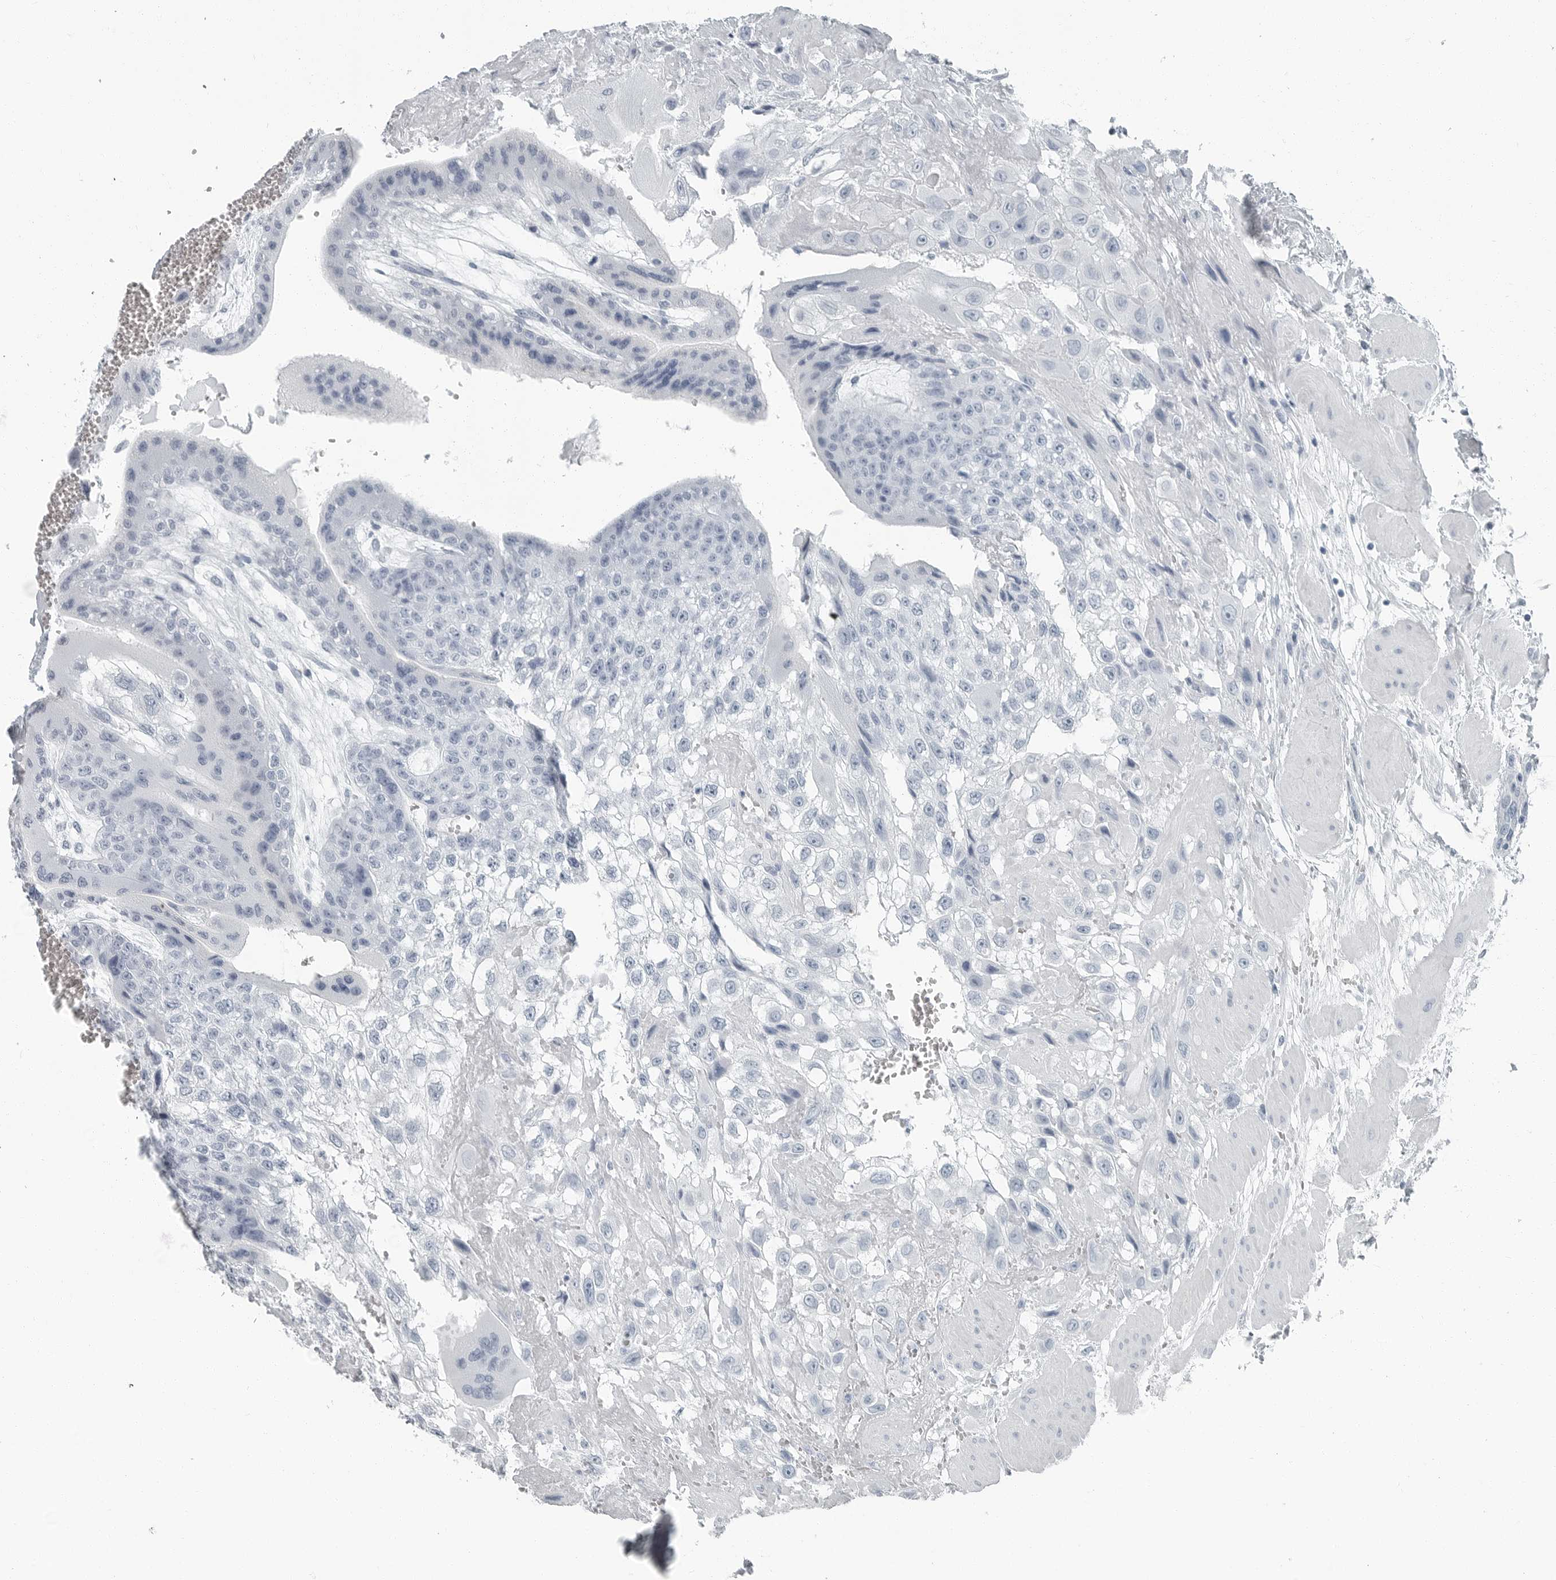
{"staining": {"intensity": "negative", "quantity": "none", "location": "none"}, "tissue": "fallopian tube", "cell_type": "Glandular cells", "image_type": "normal", "snomed": [{"axis": "morphology", "description": "Normal tissue, NOS"}, {"axis": "topography", "description": "Fallopian tube"}, {"axis": "topography", "description": "Placenta"}], "caption": "Fallopian tube stained for a protein using immunohistochemistry demonstrates no expression glandular cells.", "gene": "FABP6", "patient": {"sex": "female", "age": 32}}